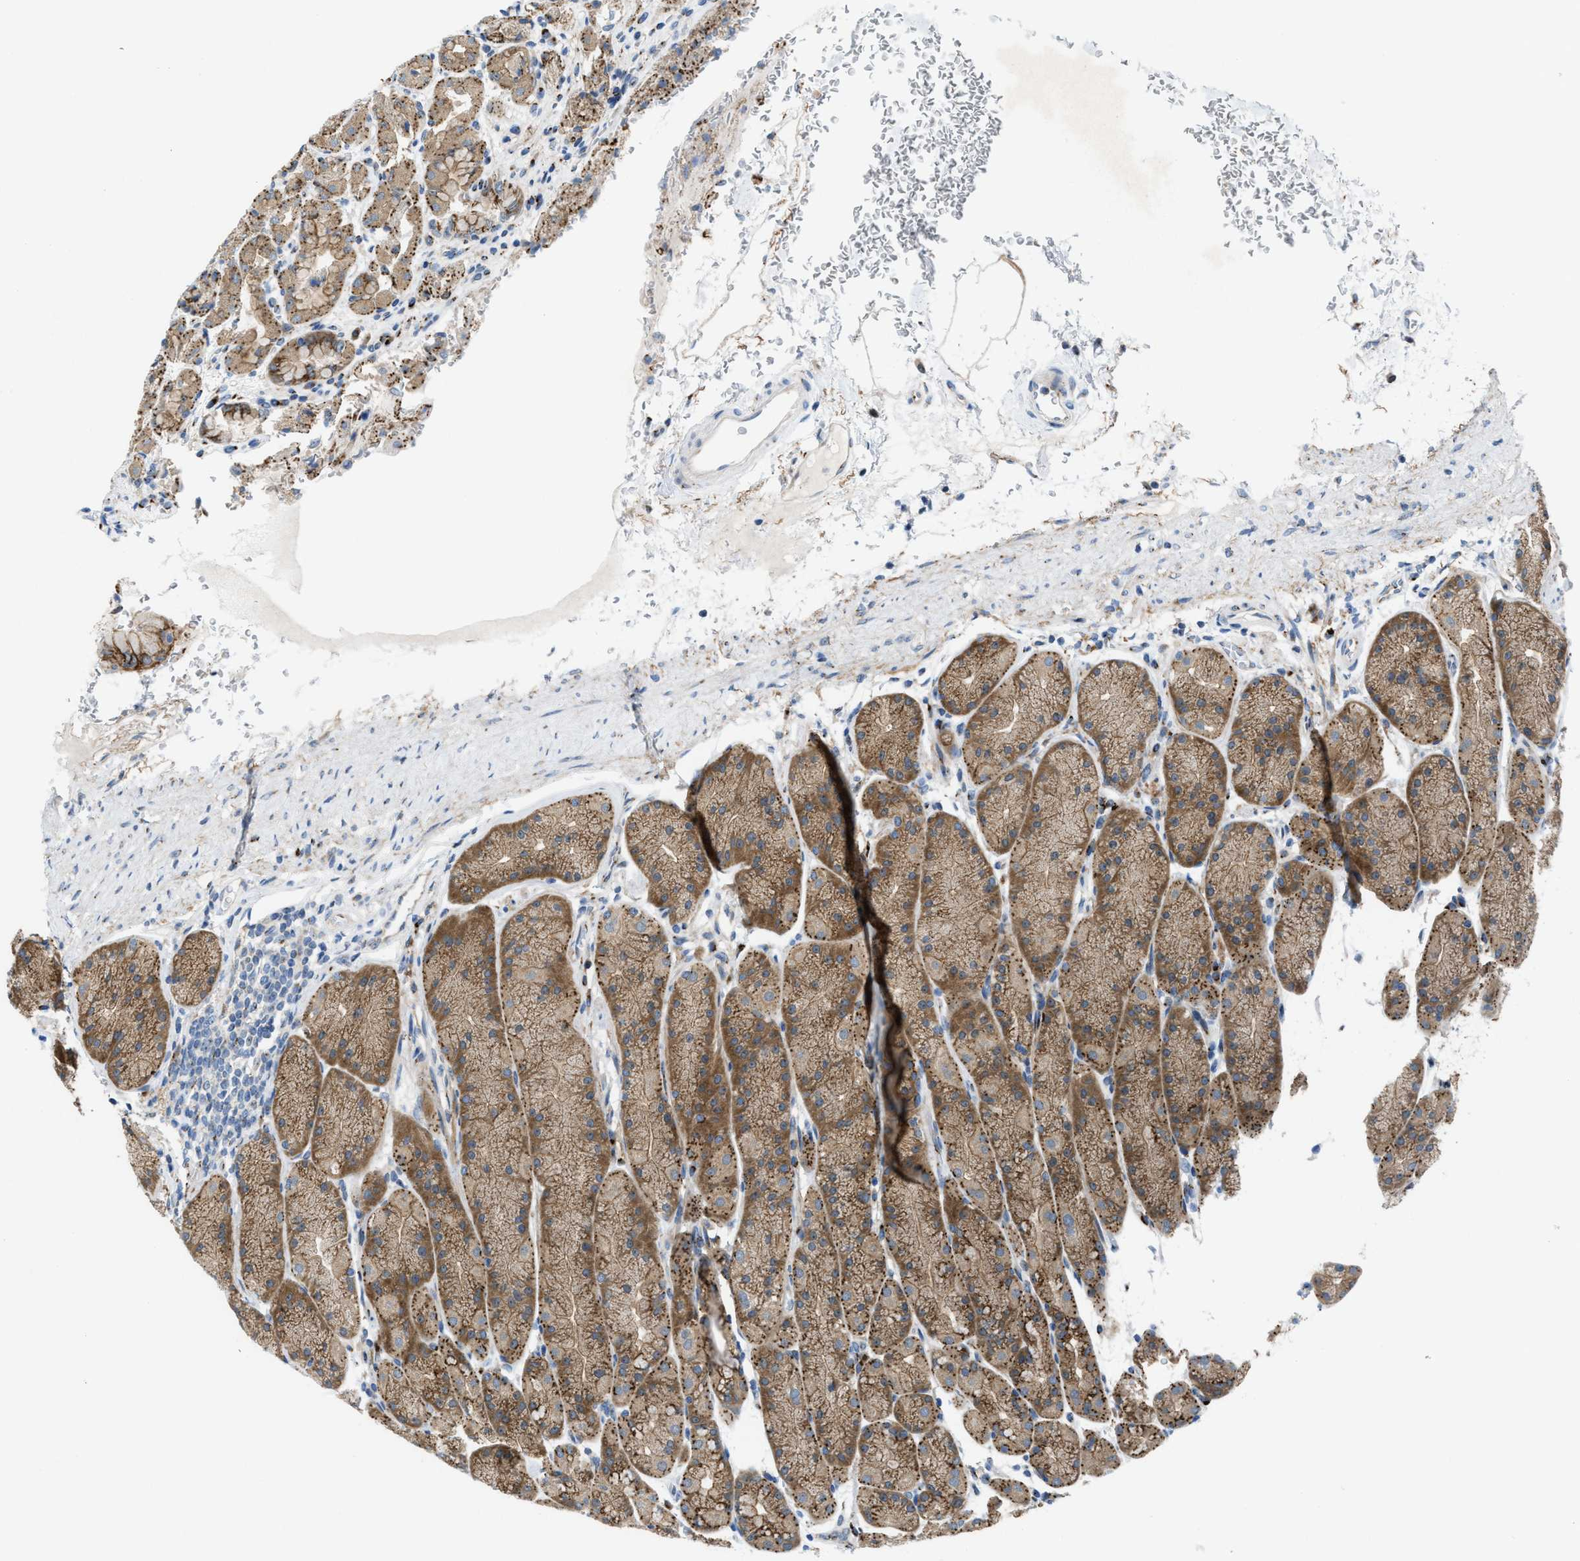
{"staining": {"intensity": "moderate", "quantity": ">75%", "location": "cytoplasmic/membranous"}, "tissue": "stomach", "cell_type": "Glandular cells", "image_type": "normal", "snomed": [{"axis": "morphology", "description": "Normal tissue, NOS"}, {"axis": "topography", "description": "Stomach"}], "caption": "A histopathology image of human stomach stained for a protein shows moderate cytoplasmic/membranous brown staining in glandular cells. Nuclei are stained in blue.", "gene": "SLC38A10", "patient": {"sex": "male", "age": 42}}